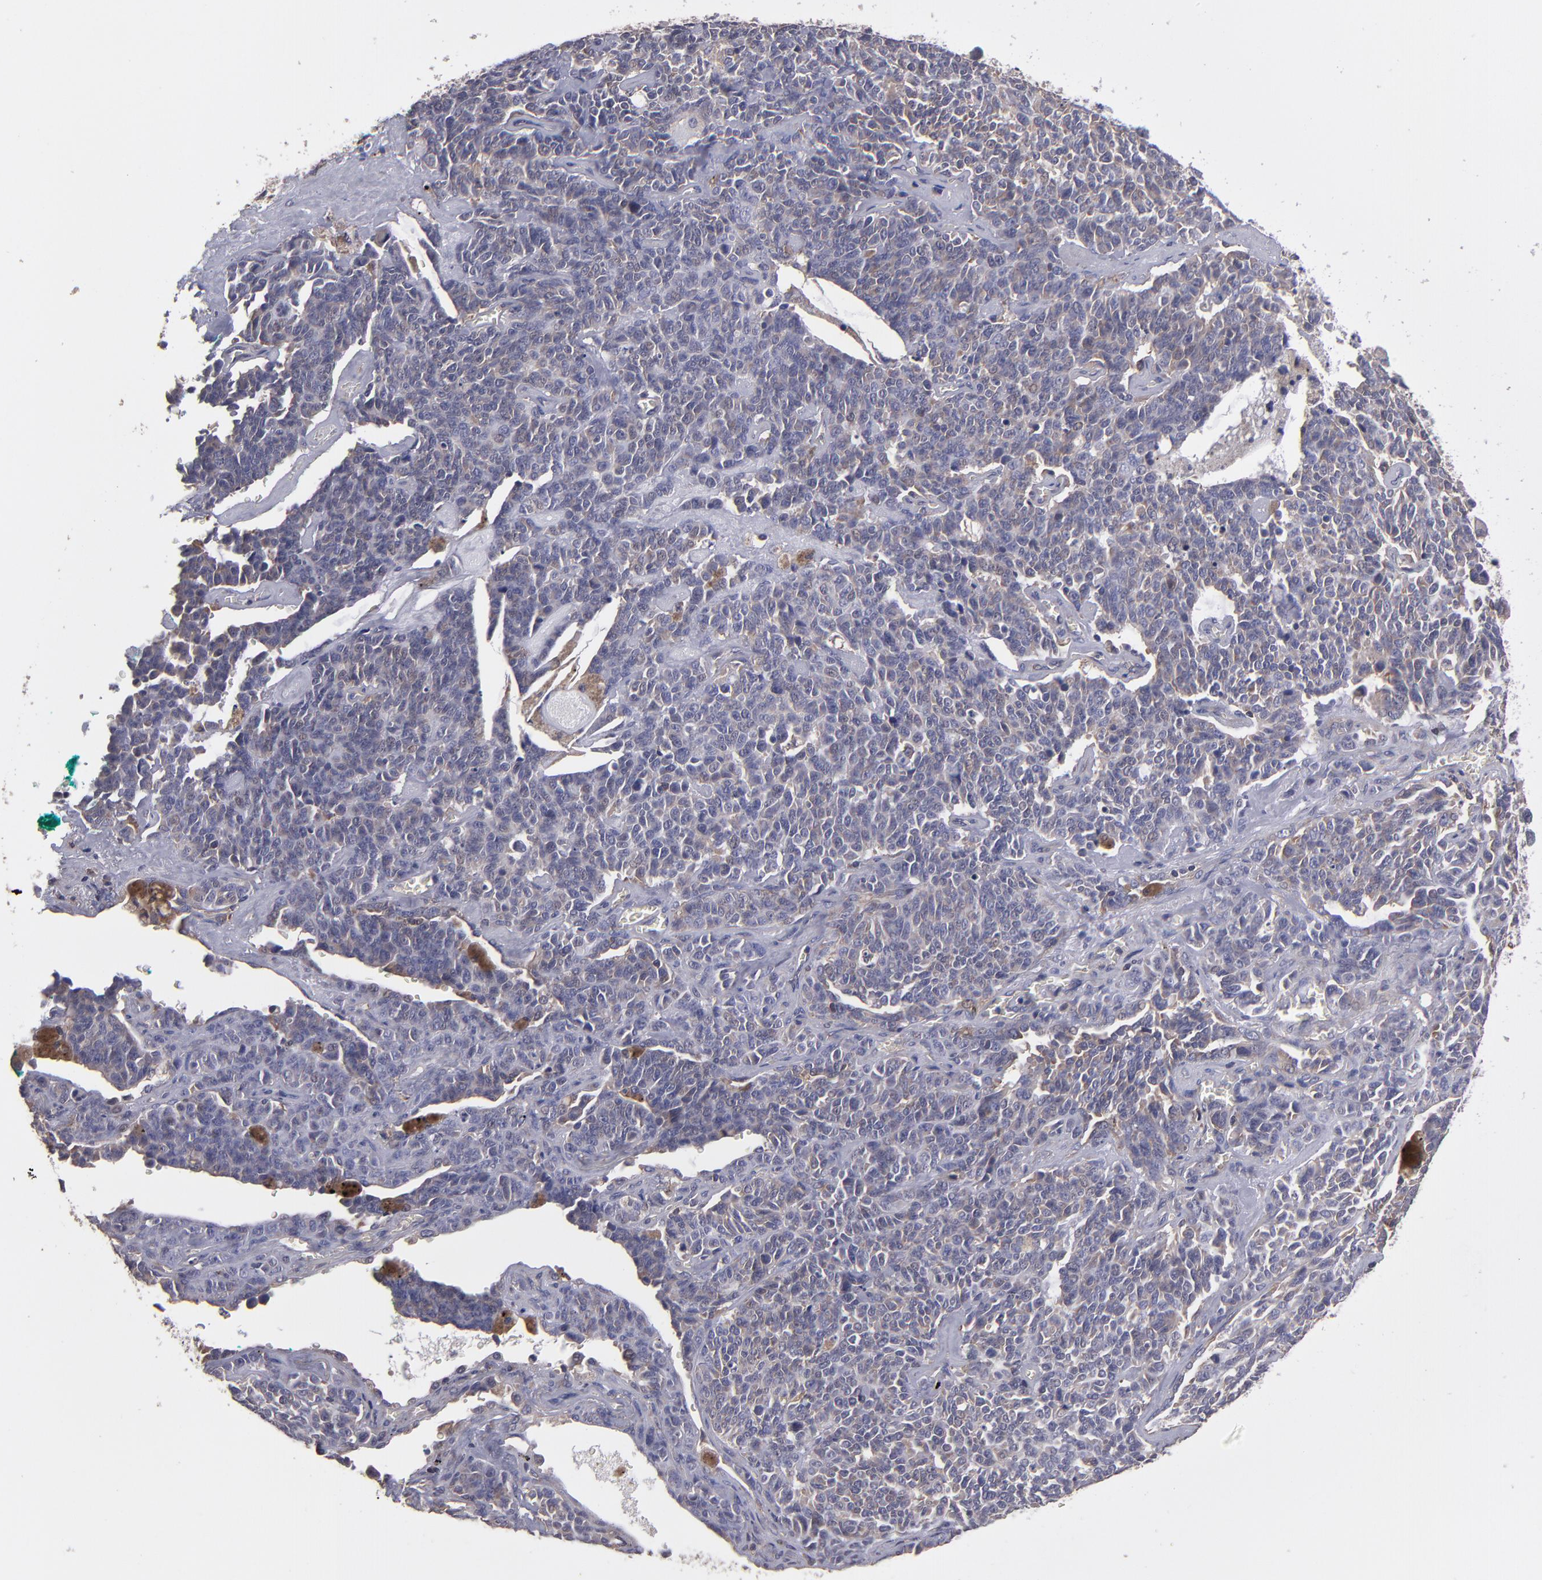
{"staining": {"intensity": "weak", "quantity": "<25%", "location": "cytoplasmic/membranous"}, "tissue": "lung cancer", "cell_type": "Tumor cells", "image_type": "cancer", "snomed": [{"axis": "morphology", "description": "Neoplasm, malignant, NOS"}, {"axis": "topography", "description": "Lung"}], "caption": "Lung neoplasm (malignant) was stained to show a protein in brown. There is no significant positivity in tumor cells.", "gene": "NF2", "patient": {"sex": "female", "age": 58}}